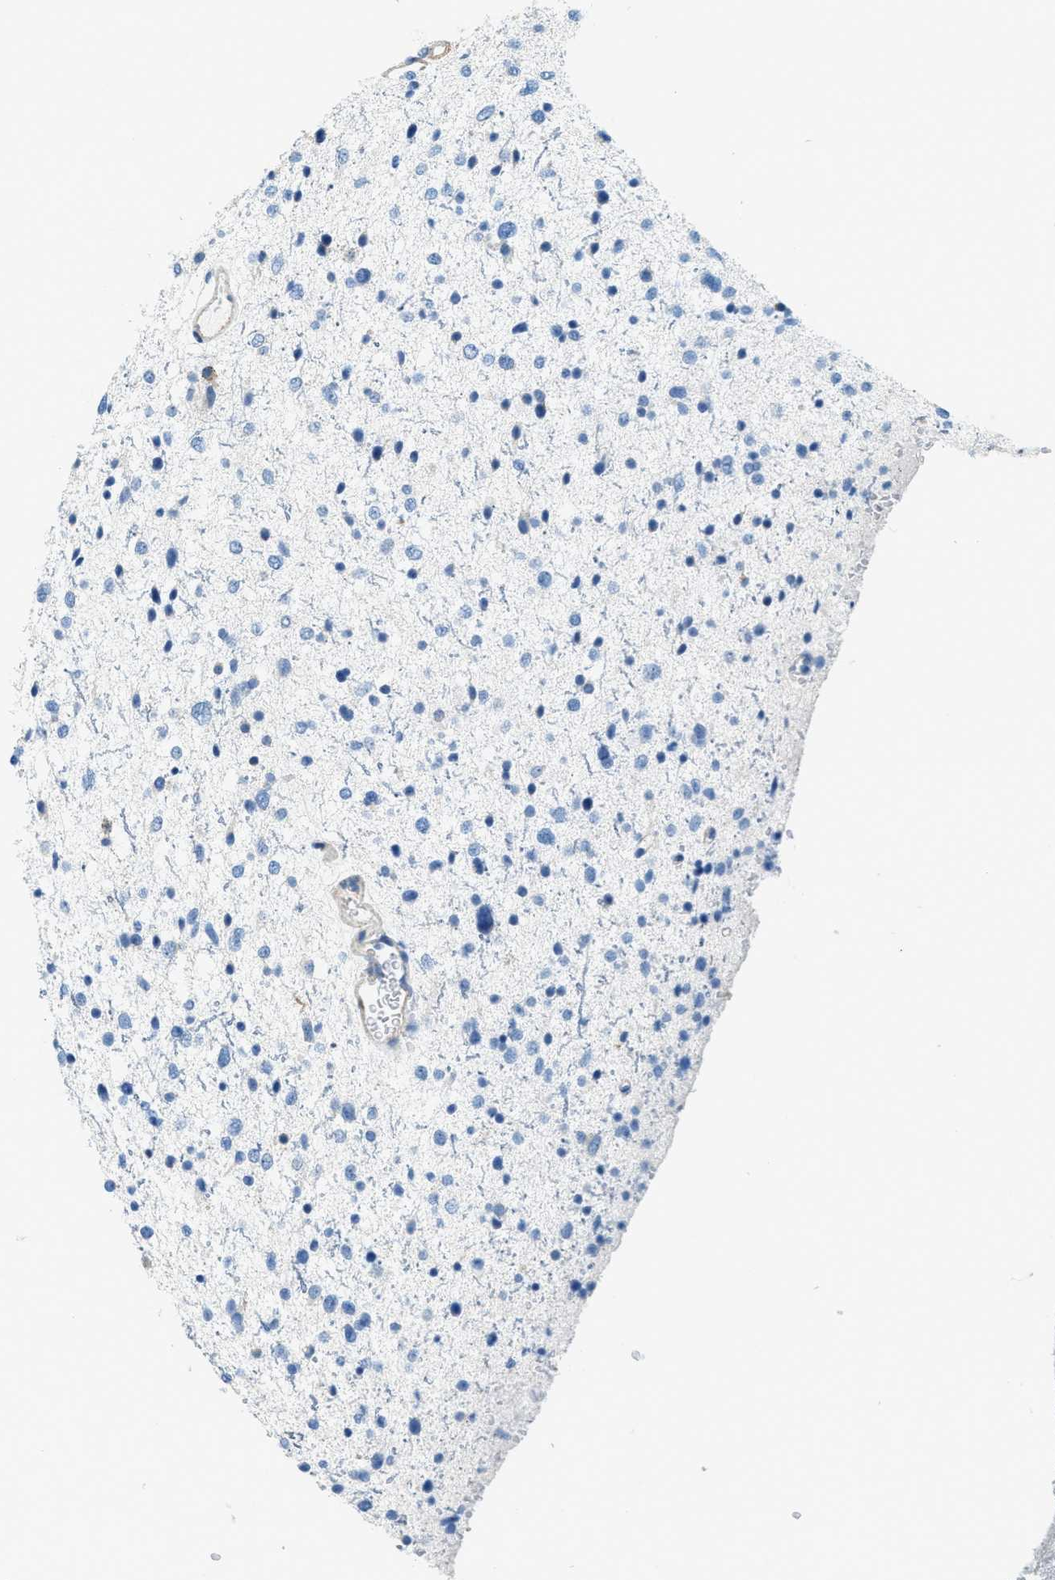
{"staining": {"intensity": "negative", "quantity": "none", "location": "none"}, "tissue": "glioma", "cell_type": "Tumor cells", "image_type": "cancer", "snomed": [{"axis": "morphology", "description": "Glioma, malignant, Low grade"}, {"axis": "topography", "description": "Brain"}], "caption": "Low-grade glioma (malignant) was stained to show a protein in brown. There is no significant expression in tumor cells.", "gene": "TPSAB1", "patient": {"sex": "female", "age": 37}}